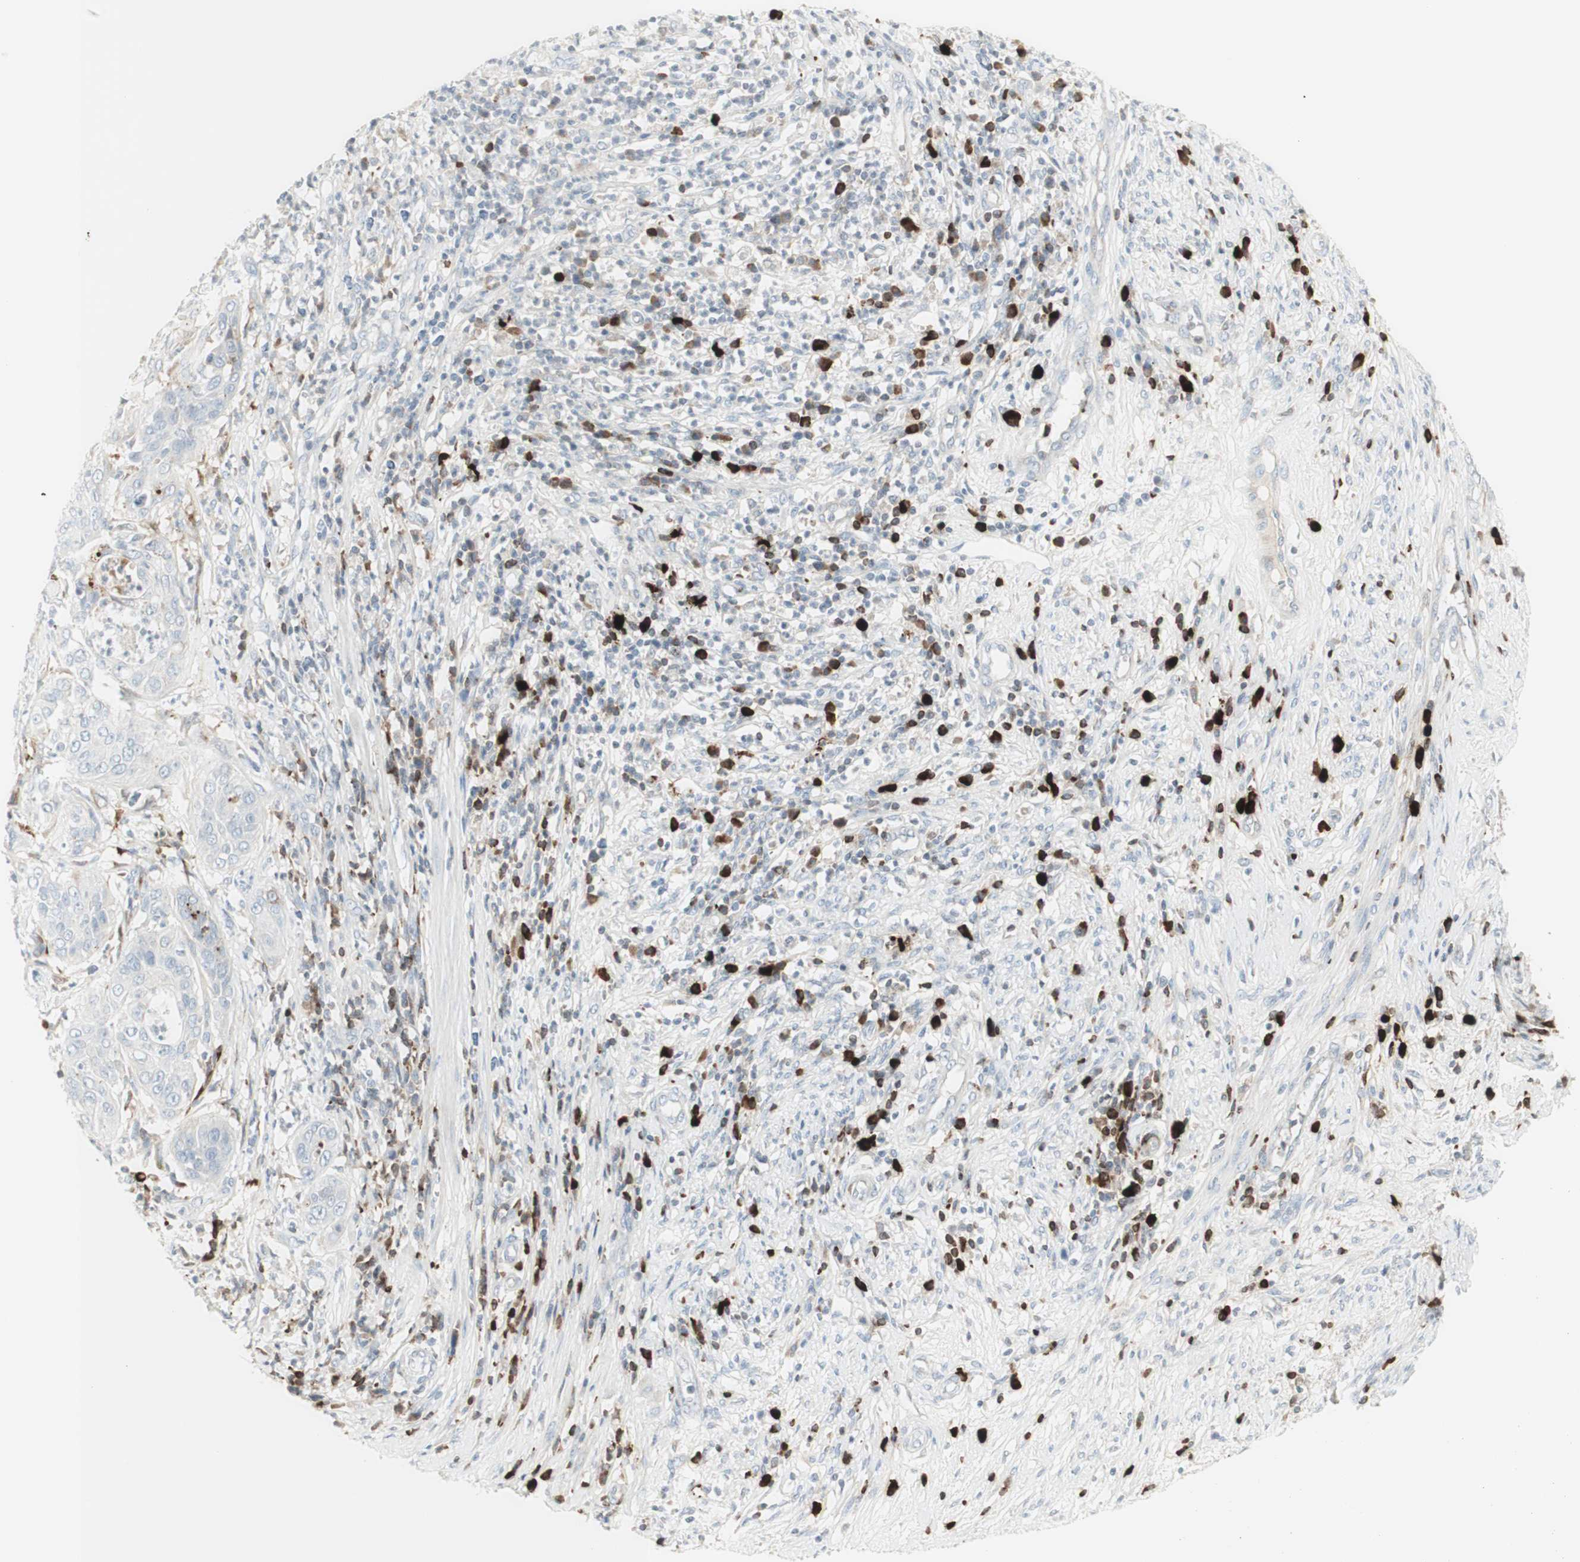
{"staining": {"intensity": "negative", "quantity": "none", "location": "none"}, "tissue": "cervical cancer", "cell_type": "Tumor cells", "image_type": "cancer", "snomed": [{"axis": "morphology", "description": "Normal tissue, NOS"}, {"axis": "morphology", "description": "Squamous cell carcinoma, NOS"}, {"axis": "topography", "description": "Cervix"}], "caption": "The photomicrograph exhibits no staining of tumor cells in cervical cancer.", "gene": "MDK", "patient": {"sex": "female", "age": 39}}